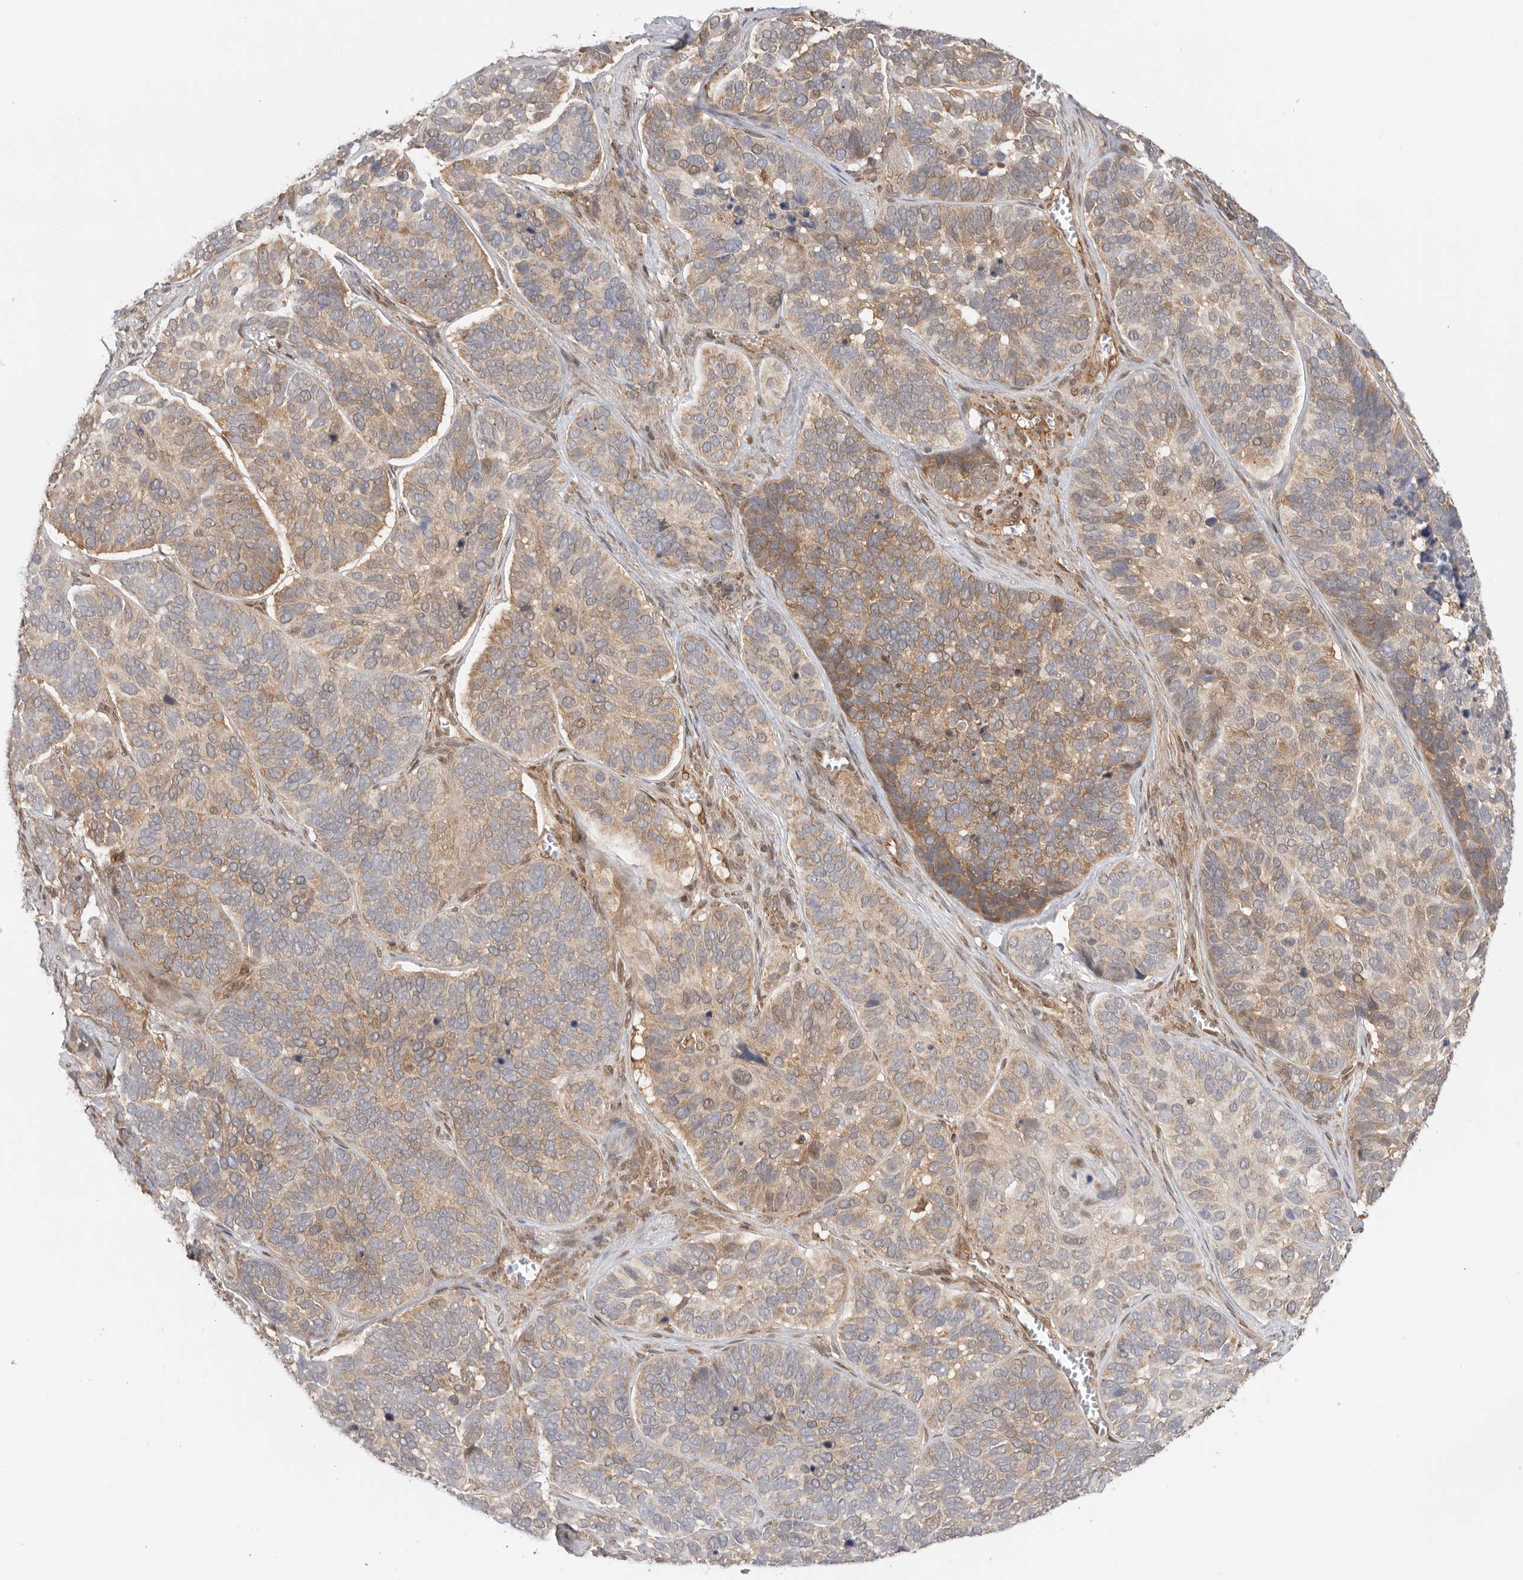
{"staining": {"intensity": "moderate", "quantity": "25%-75%", "location": "cytoplasmic/membranous"}, "tissue": "skin cancer", "cell_type": "Tumor cells", "image_type": "cancer", "snomed": [{"axis": "morphology", "description": "Basal cell carcinoma"}, {"axis": "topography", "description": "Skin"}], "caption": "Moderate cytoplasmic/membranous staining for a protein is appreciated in approximately 25%-75% of tumor cells of skin cancer using immunohistochemistry (IHC).", "gene": "DCAF8", "patient": {"sex": "male", "age": 62}}